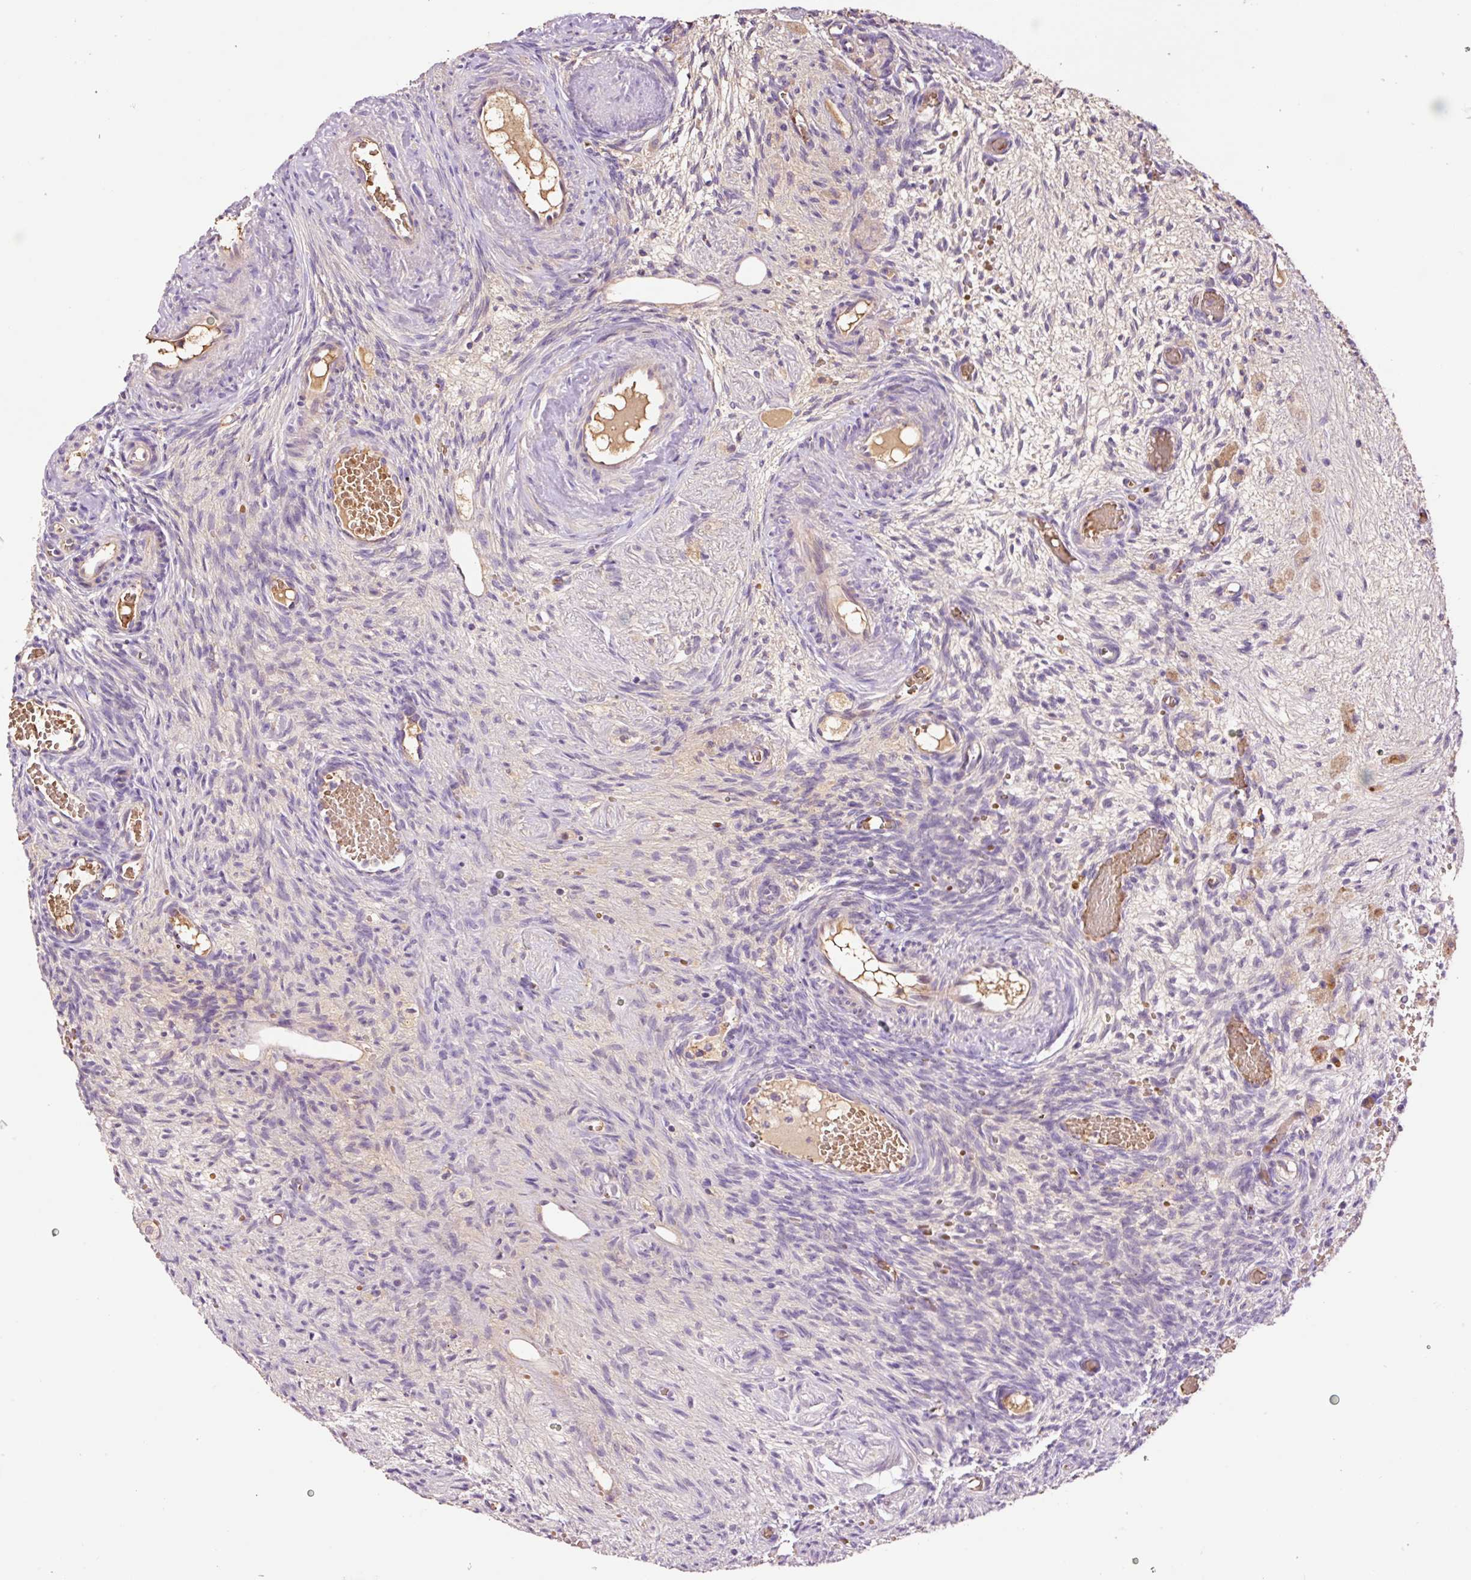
{"staining": {"intensity": "moderate", "quantity": "<25%", "location": "cytoplasmic/membranous,nuclear"}, "tissue": "ovary", "cell_type": "Follicle cells", "image_type": "normal", "snomed": [{"axis": "morphology", "description": "Normal tissue, NOS"}, {"axis": "topography", "description": "Ovary"}], "caption": "IHC of unremarkable human ovary demonstrates low levels of moderate cytoplasmic/membranous,nuclear staining in approximately <25% of follicle cells. IHC stains the protein of interest in brown and the nuclei are stained blue.", "gene": "TMEM235", "patient": {"sex": "female", "age": 67}}